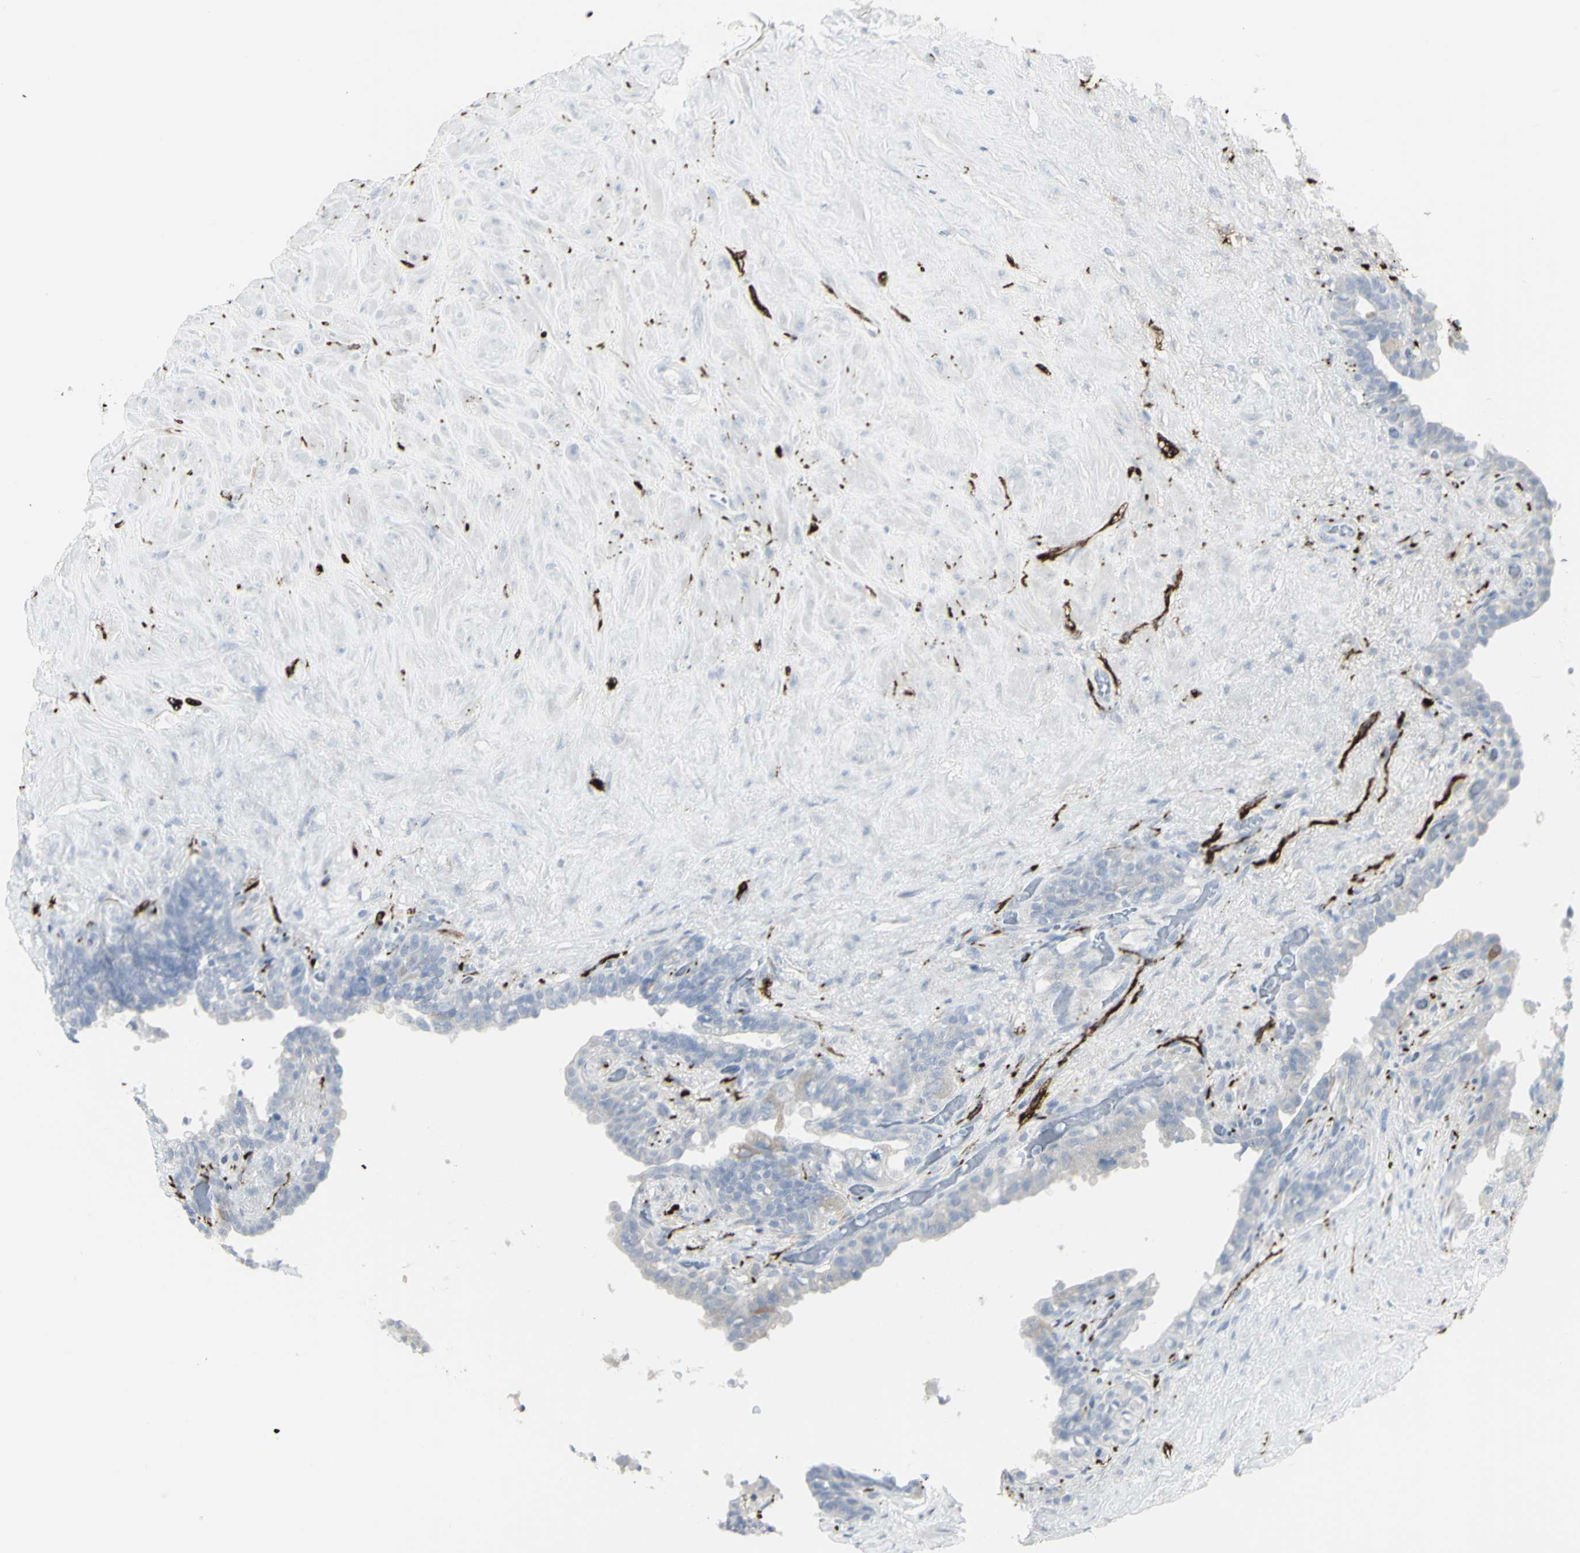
{"staining": {"intensity": "negative", "quantity": "none", "location": "none"}, "tissue": "seminal vesicle", "cell_type": "Glandular cells", "image_type": "normal", "snomed": [{"axis": "morphology", "description": "Normal tissue, NOS"}, {"axis": "topography", "description": "Seminal veicle"}], "caption": "DAB immunohistochemical staining of benign human seminal vesicle shows no significant expression in glandular cells.", "gene": "ENSG00000198211", "patient": {"sex": "male", "age": 63}}